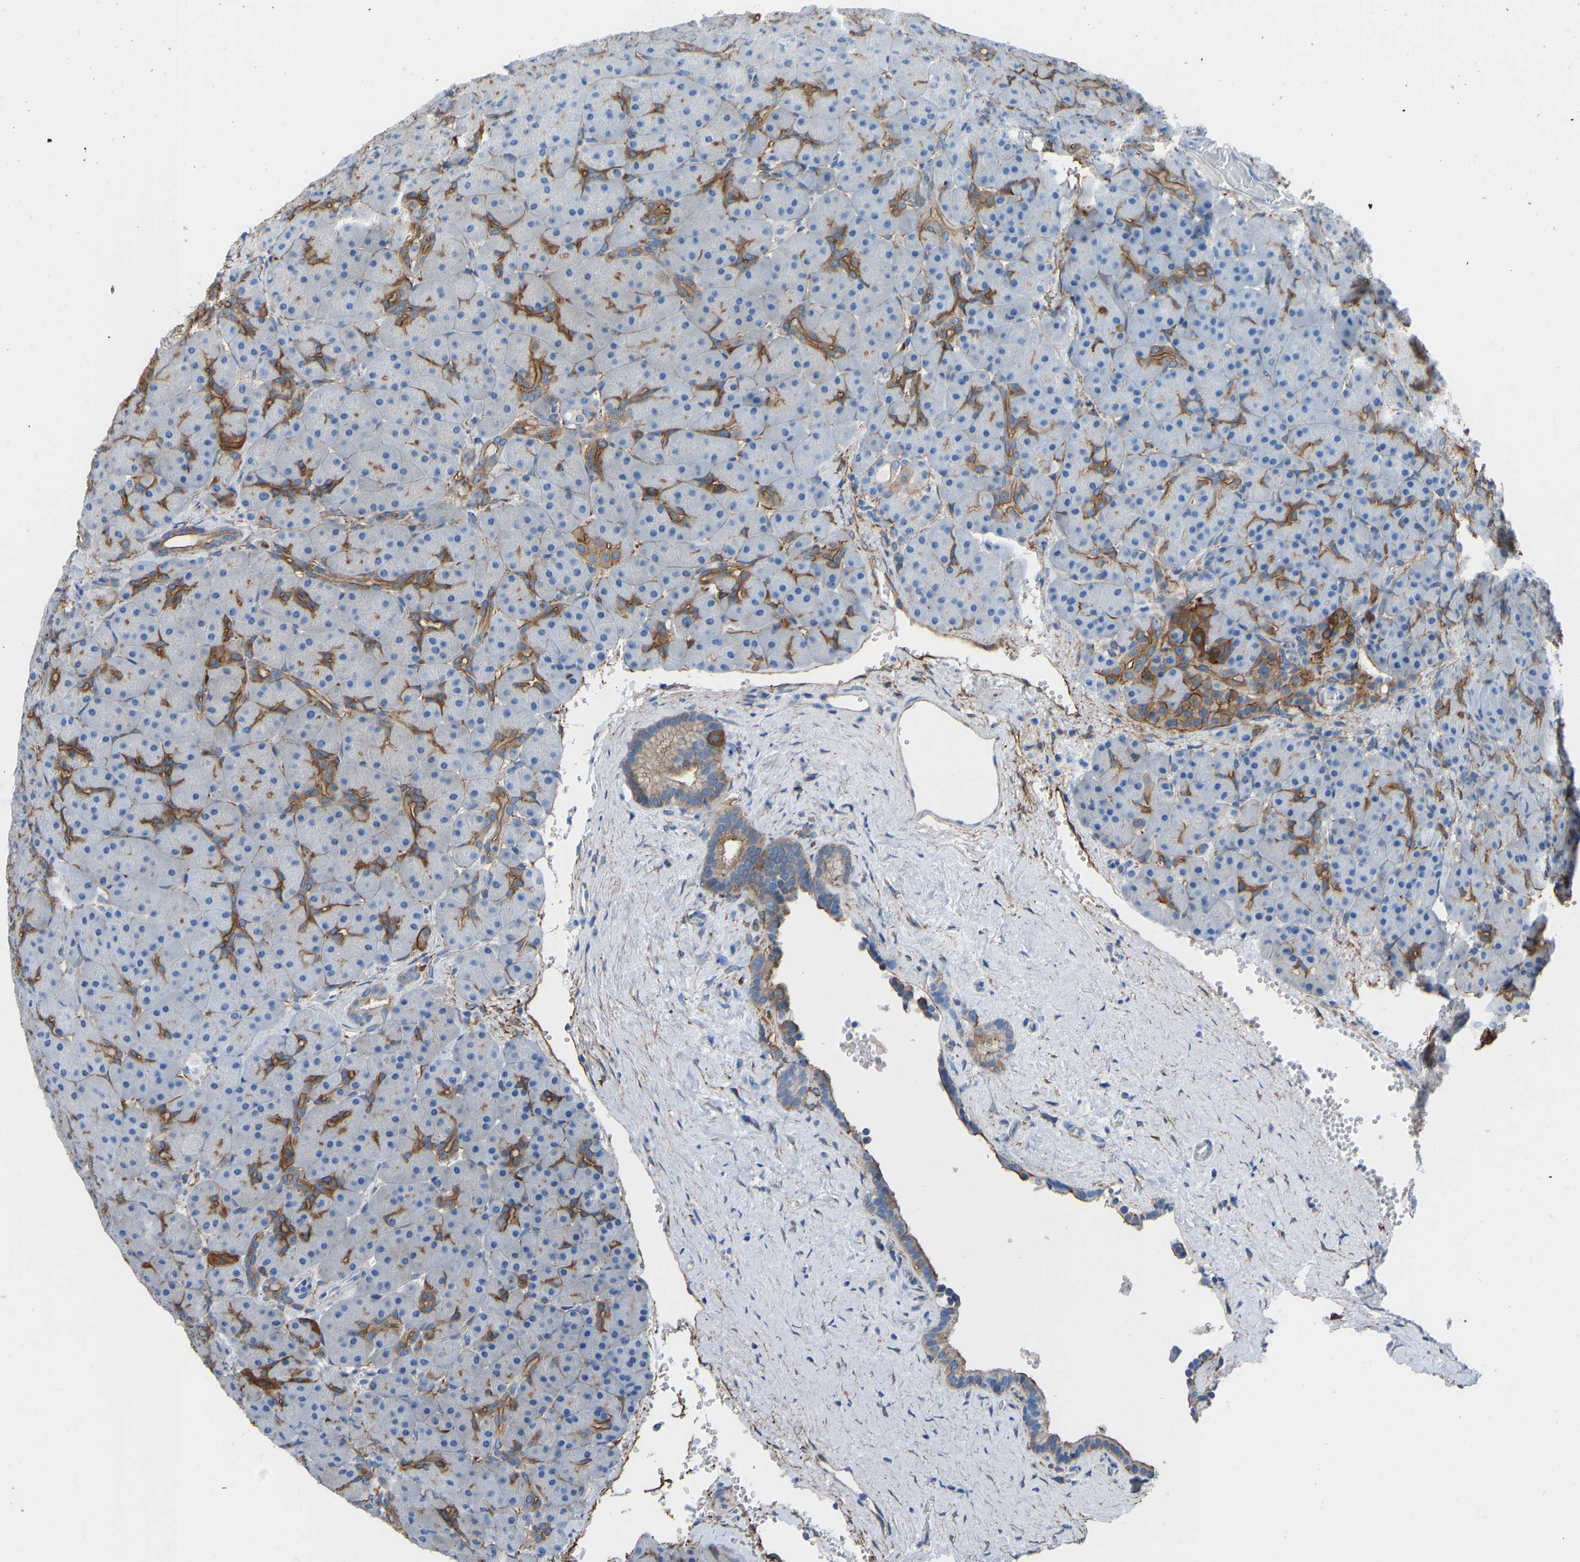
{"staining": {"intensity": "moderate", "quantity": "<25%", "location": "cytoplasmic/membranous"}, "tissue": "pancreas", "cell_type": "Exocrine glandular cells", "image_type": "normal", "snomed": [{"axis": "morphology", "description": "Normal tissue, NOS"}, {"axis": "topography", "description": "Pancreas"}], "caption": "IHC histopathology image of unremarkable pancreas: human pancreas stained using immunohistochemistry displays low levels of moderate protein expression localized specifically in the cytoplasmic/membranous of exocrine glandular cells, appearing as a cytoplasmic/membranous brown color.", "gene": "MYH10", "patient": {"sex": "male", "age": 66}}